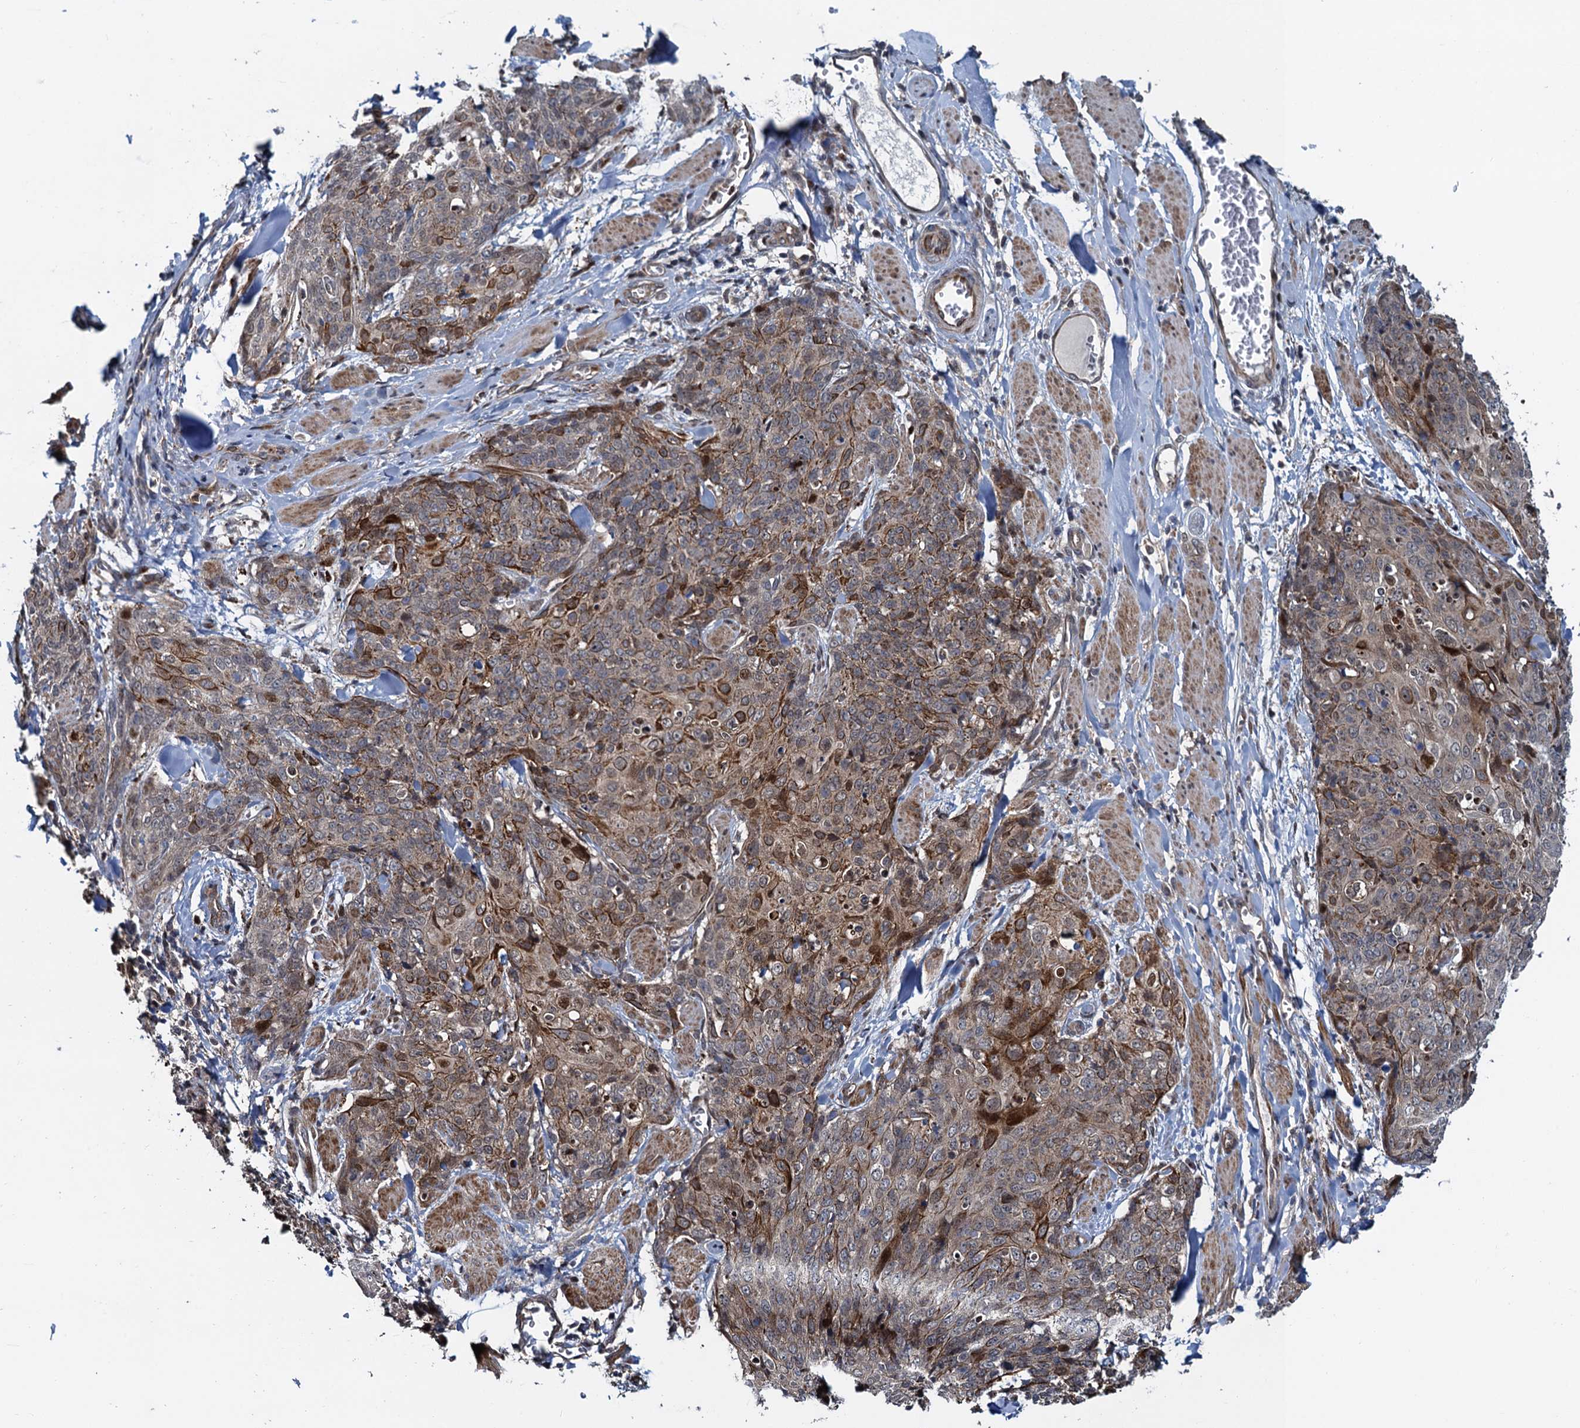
{"staining": {"intensity": "moderate", "quantity": "<25%", "location": "cytoplasmic/membranous"}, "tissue": "skin cancer", "cell_type": "Tumor cells", "image_type": "cancer", "snomed": [{"axis": "morphology", "description": "Squamous cell carcinoma, NOS"}, {"axis": "topography", "description": "Skin"}, {"axis": "topography", "description": "Vulva"}], "caption": "Skin cancer (squamous cell carcinoma) stained with a protein marker shows moderate staining in tumor cells.", "gene": "ATOSA", "patient": {"sex": "female", "age": 85}}